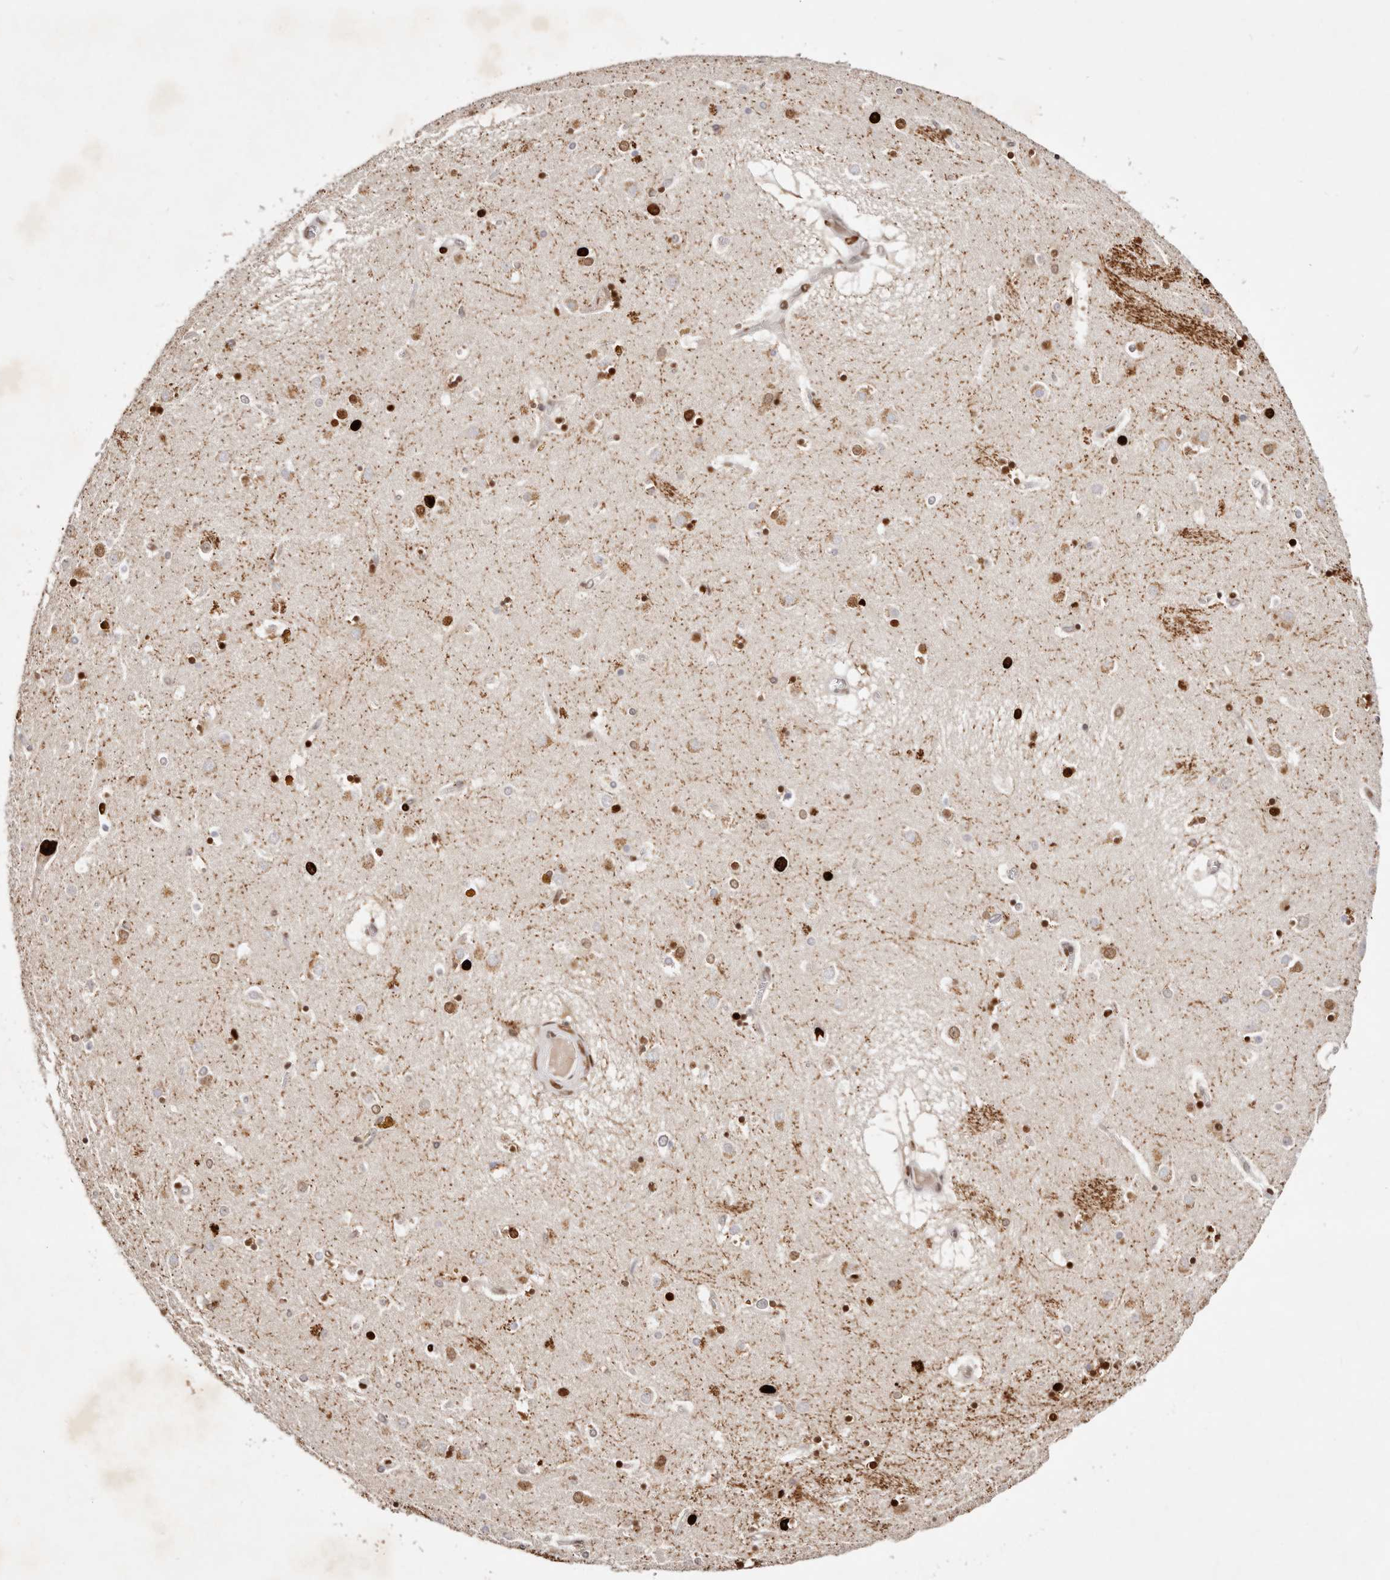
{"staining": {"intensity": "strong", "quantity": "25%-75%", "location": "nuclear"}, "tissue": "caudate", "cell_type": "Glial cells", "image_type": "normal", "snomed": [{"axis": "morphology", "description": "Normal tissue, NOS"}, {"axis": "topography", "description": "Lateral ventricle wall"}], "caption": "The immunohistochemical stain highlights strong nuclear staining in glial cells of benign caudate. (DAB = brown stain, brightfield microscopy at high magnification).", "gene": "IQGAP3", "patient": {"sex": "male", "age": 70}}